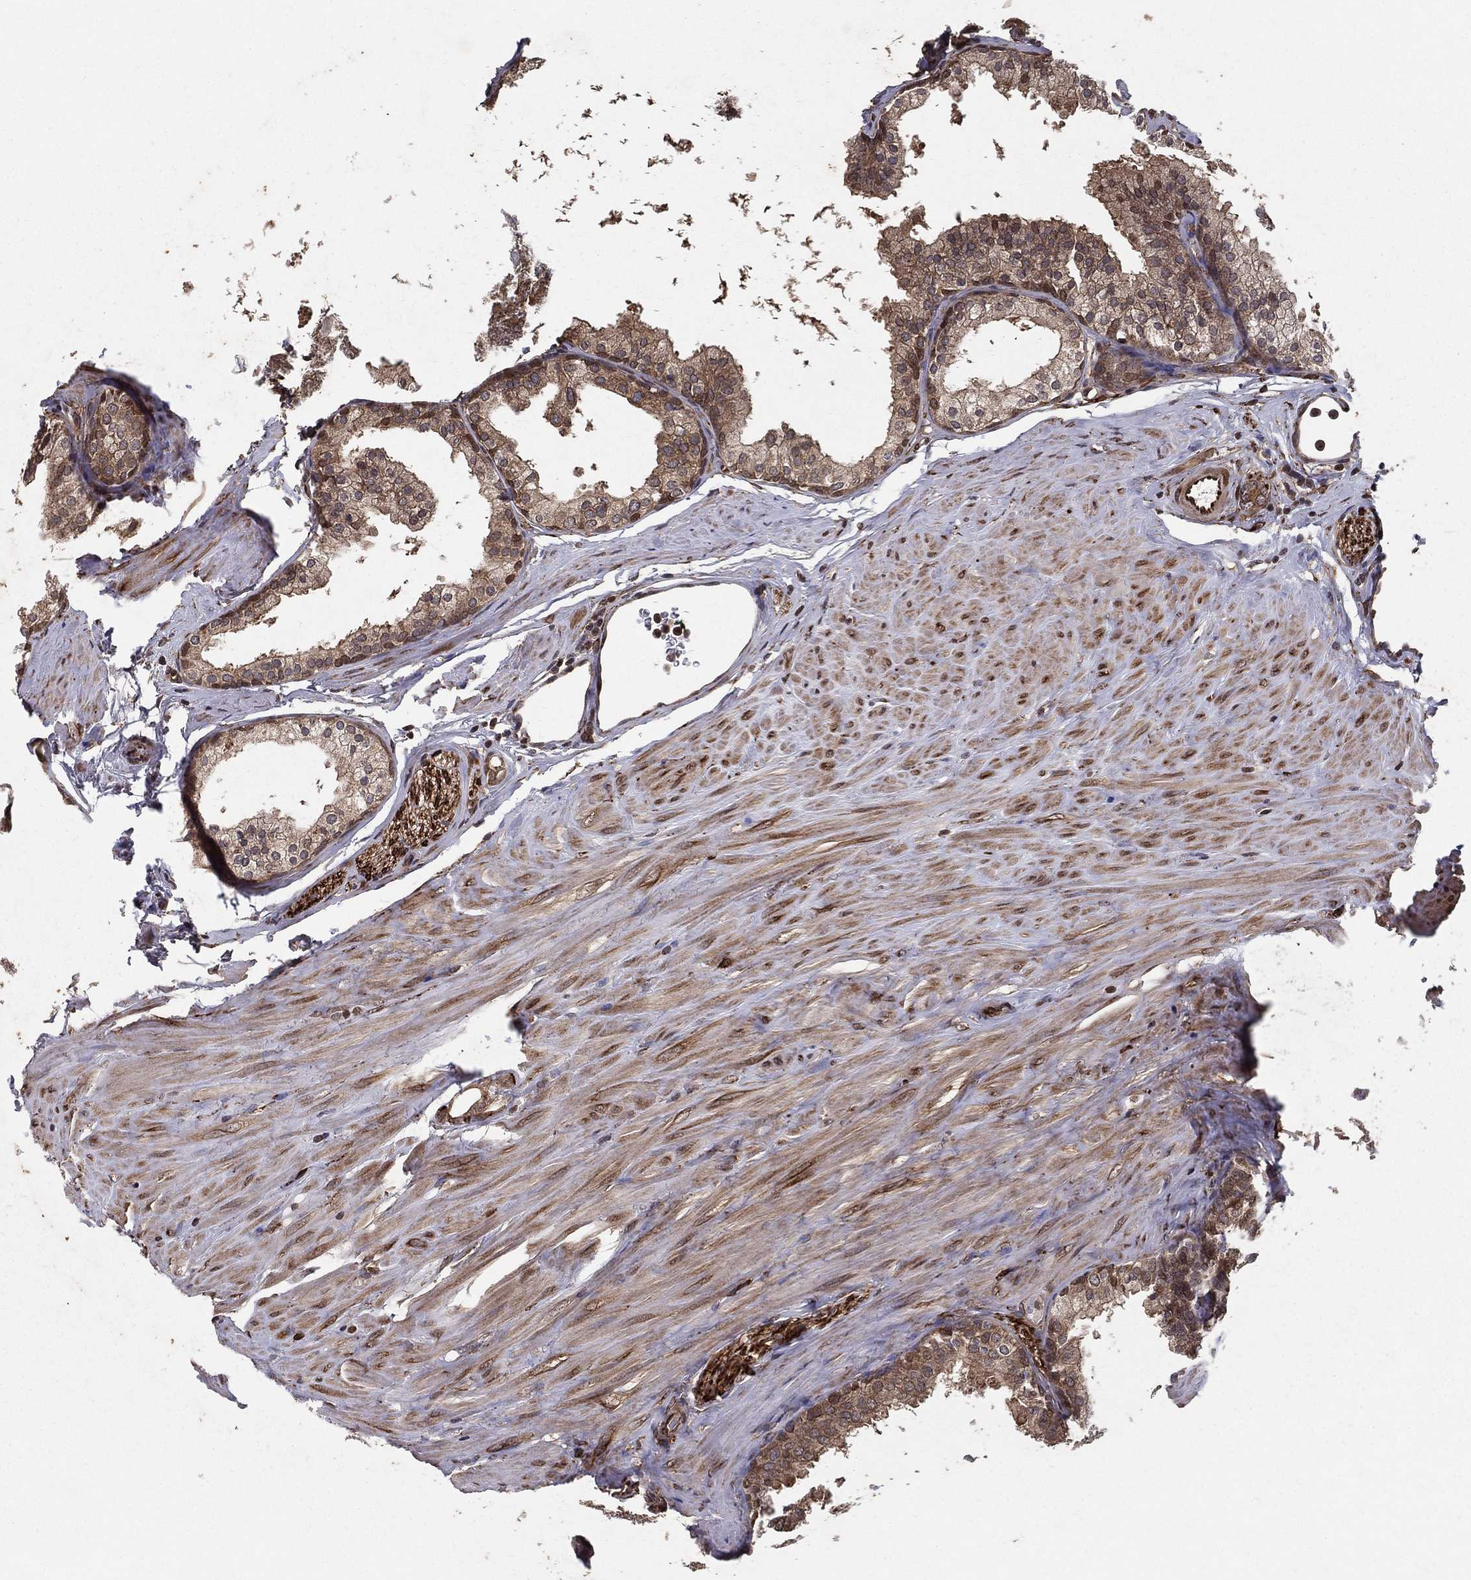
{"staining": {"intensity": "weak", "quantity": ">75%", "location": "cytoplasmic/membranous"}, "tissue": "prostate cancer", "cell_type": "Tumor cells", "image_type": "cancer", "snomed": [{"axis": "morphology", "description": "Adenocarcinoma, NOS"}, {"axis": "topography", "description": "Prostate"}], "caption": "IHC staining of adenocarcinoma (prostate), which demonstrates low levels of weak cytoplasmic/membranous positivity in approximately >75% of tumor cells indicating weak cytoplasmic/membranous protein positivity. The staining was performed using DAB (brown) for protein detection and nuclei were counterstained in hematoxylin (blue).", "gene": "CERS2", "patient": {"sex": "male", "age": 55}}